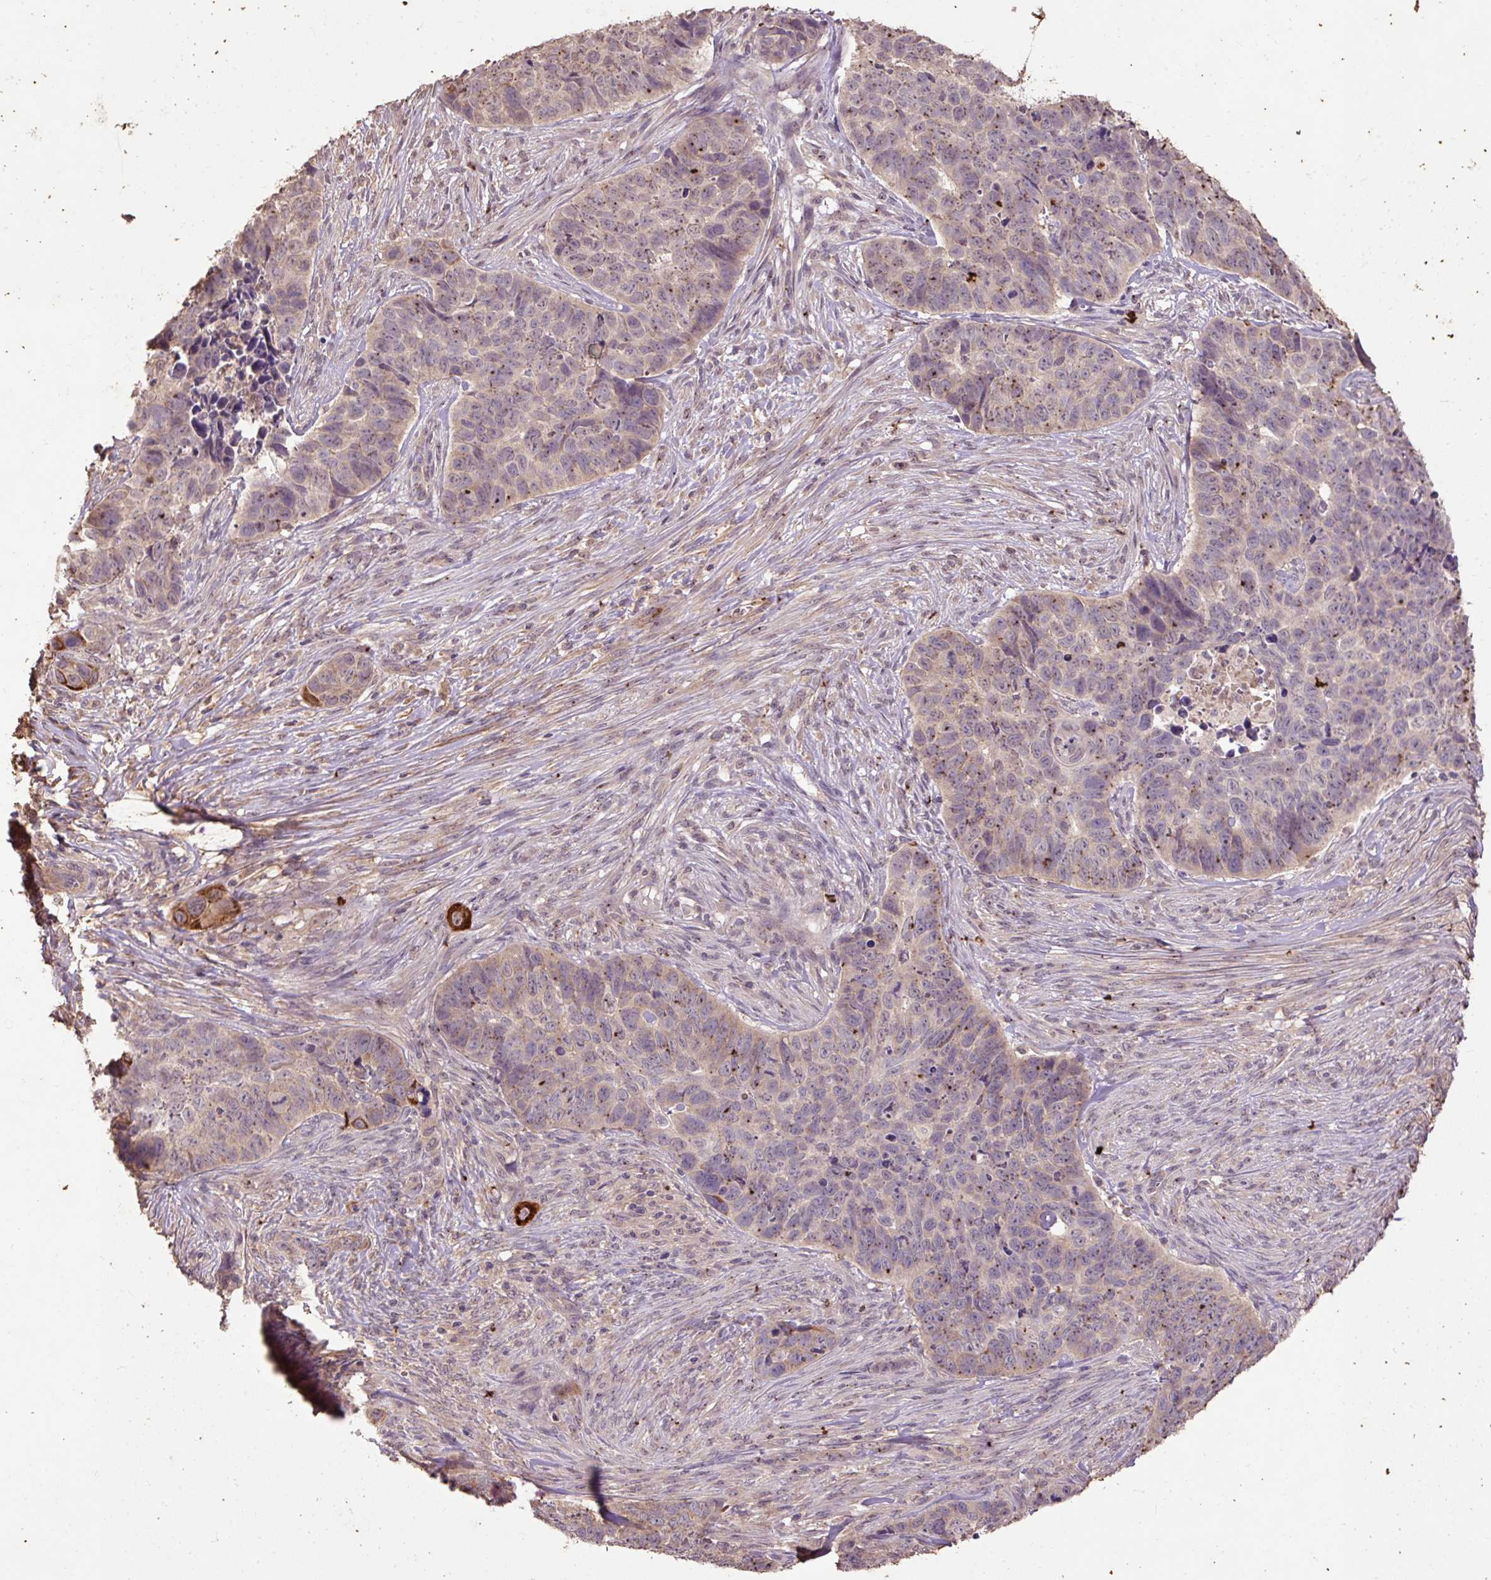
{"staining": {"intensity": "weak", "quantity": "<25%", "location": "cytoplasmic/membranous"}, "tissue": "skin cancer", "cell_type": "Tumor cells", "image_type": "cancer", "snomed": [{"axis": "morphology", "description": "Basal cell carcinoma"}, {"axis": "topography", "description": "Skin"}], "caption": "The micrograph demonstrates no staining of tumor cells in skin cancer. The staining is performed using DAB (3,3'-diaminobenzidine) brown chromogen with nuclei counter-stained in using hematoxylin.", "gene": "LRTM2", "patient": {"sex": "female", "age": 82}}